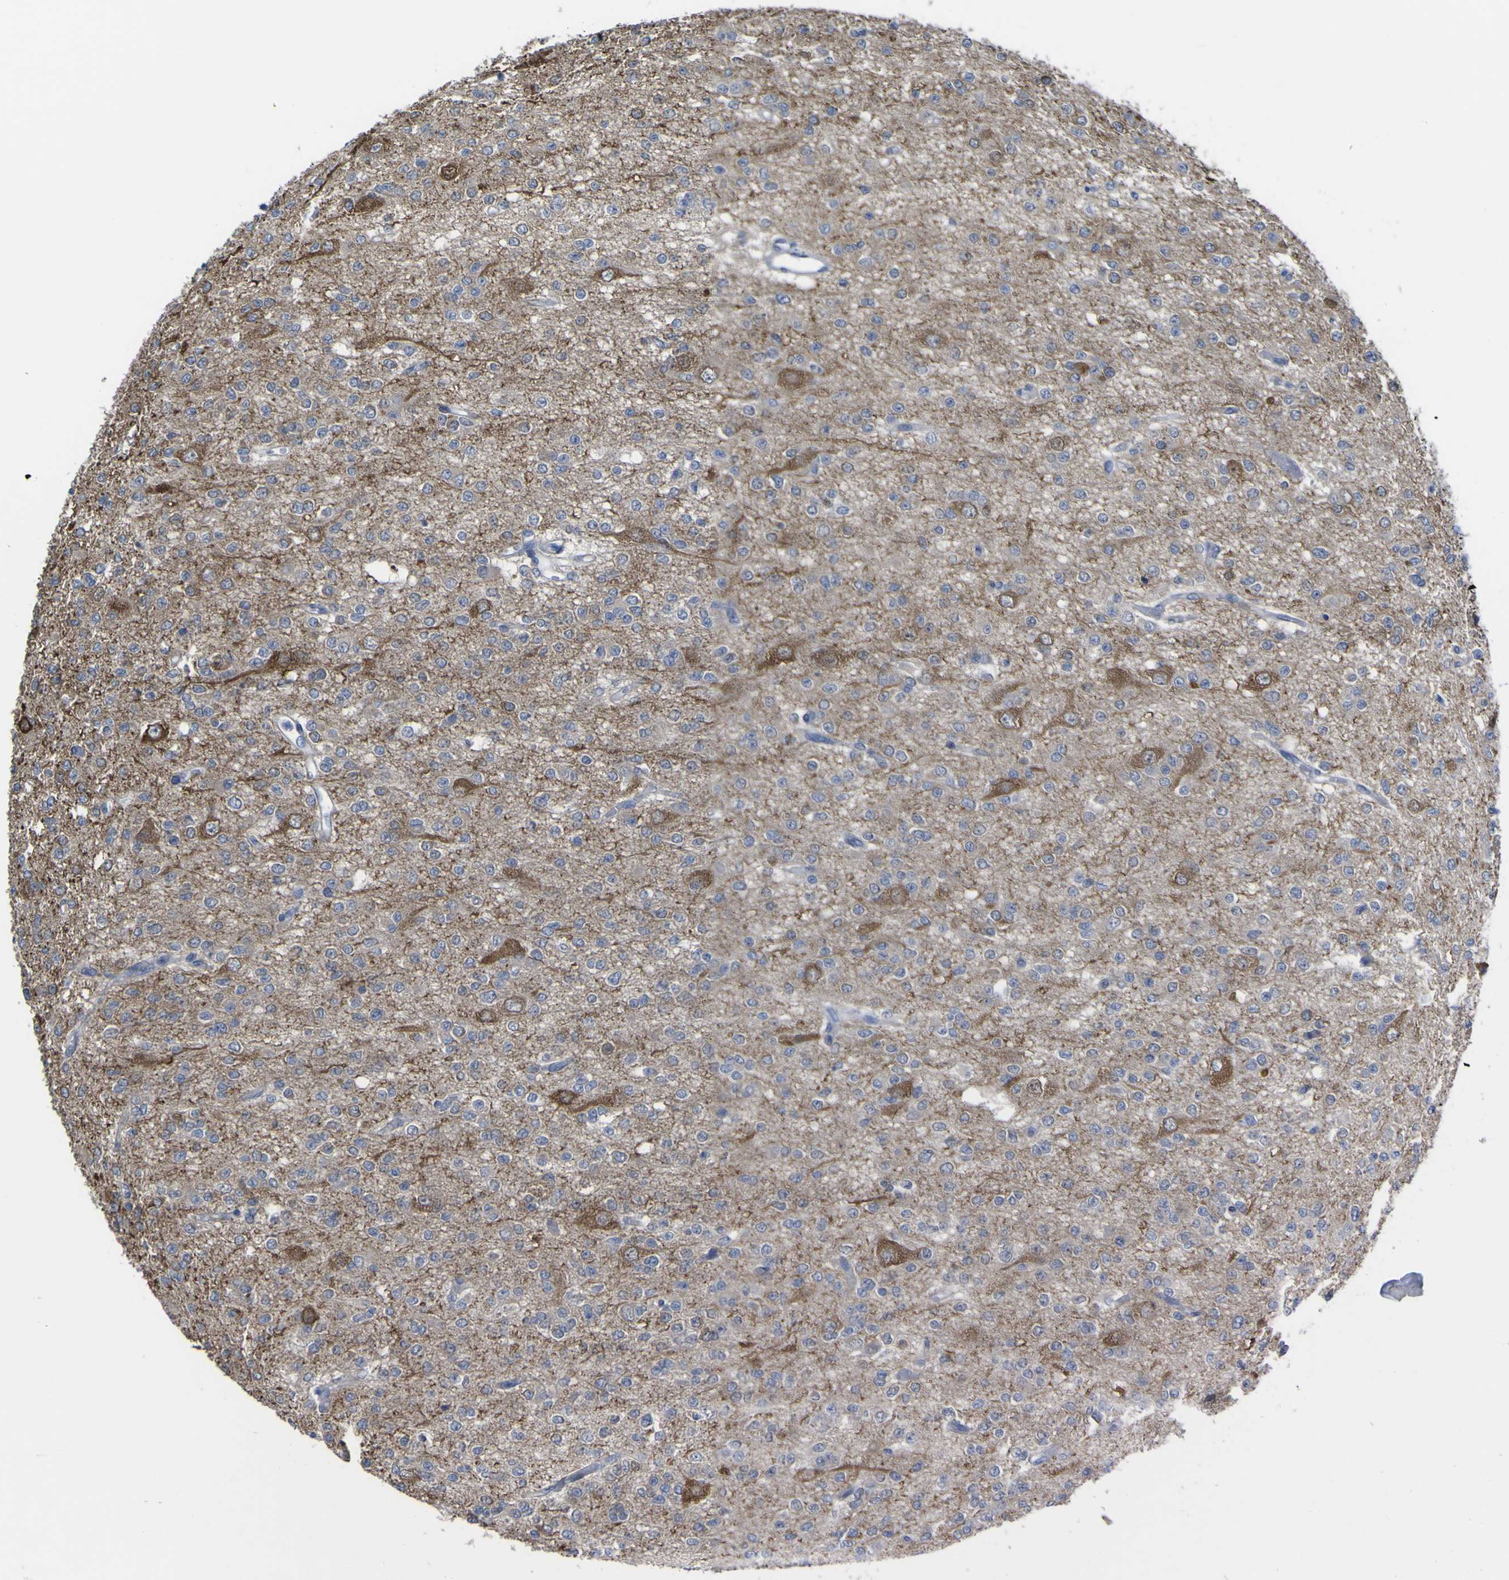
{"staining": {"intensity": "moderate", "quantity": "<25%", "location": "cytoplasmic/membranous"}, "tissue": "glioma", "cell_type": "Tumor cells", "image_type": "cancer", "snomed": [{"axis": "morphology", "description": "Glioma, malignant, Low grade"}, {"axis": "topography", "description": "Brain"}], "caption": "Moderate cytoplasmic/membranous expression is identified in about <25% of tumor cells in malignant glioma (low-grade).", "gene": "TNFRSF11A", "patient": {"sex": "male", "age": 38}}